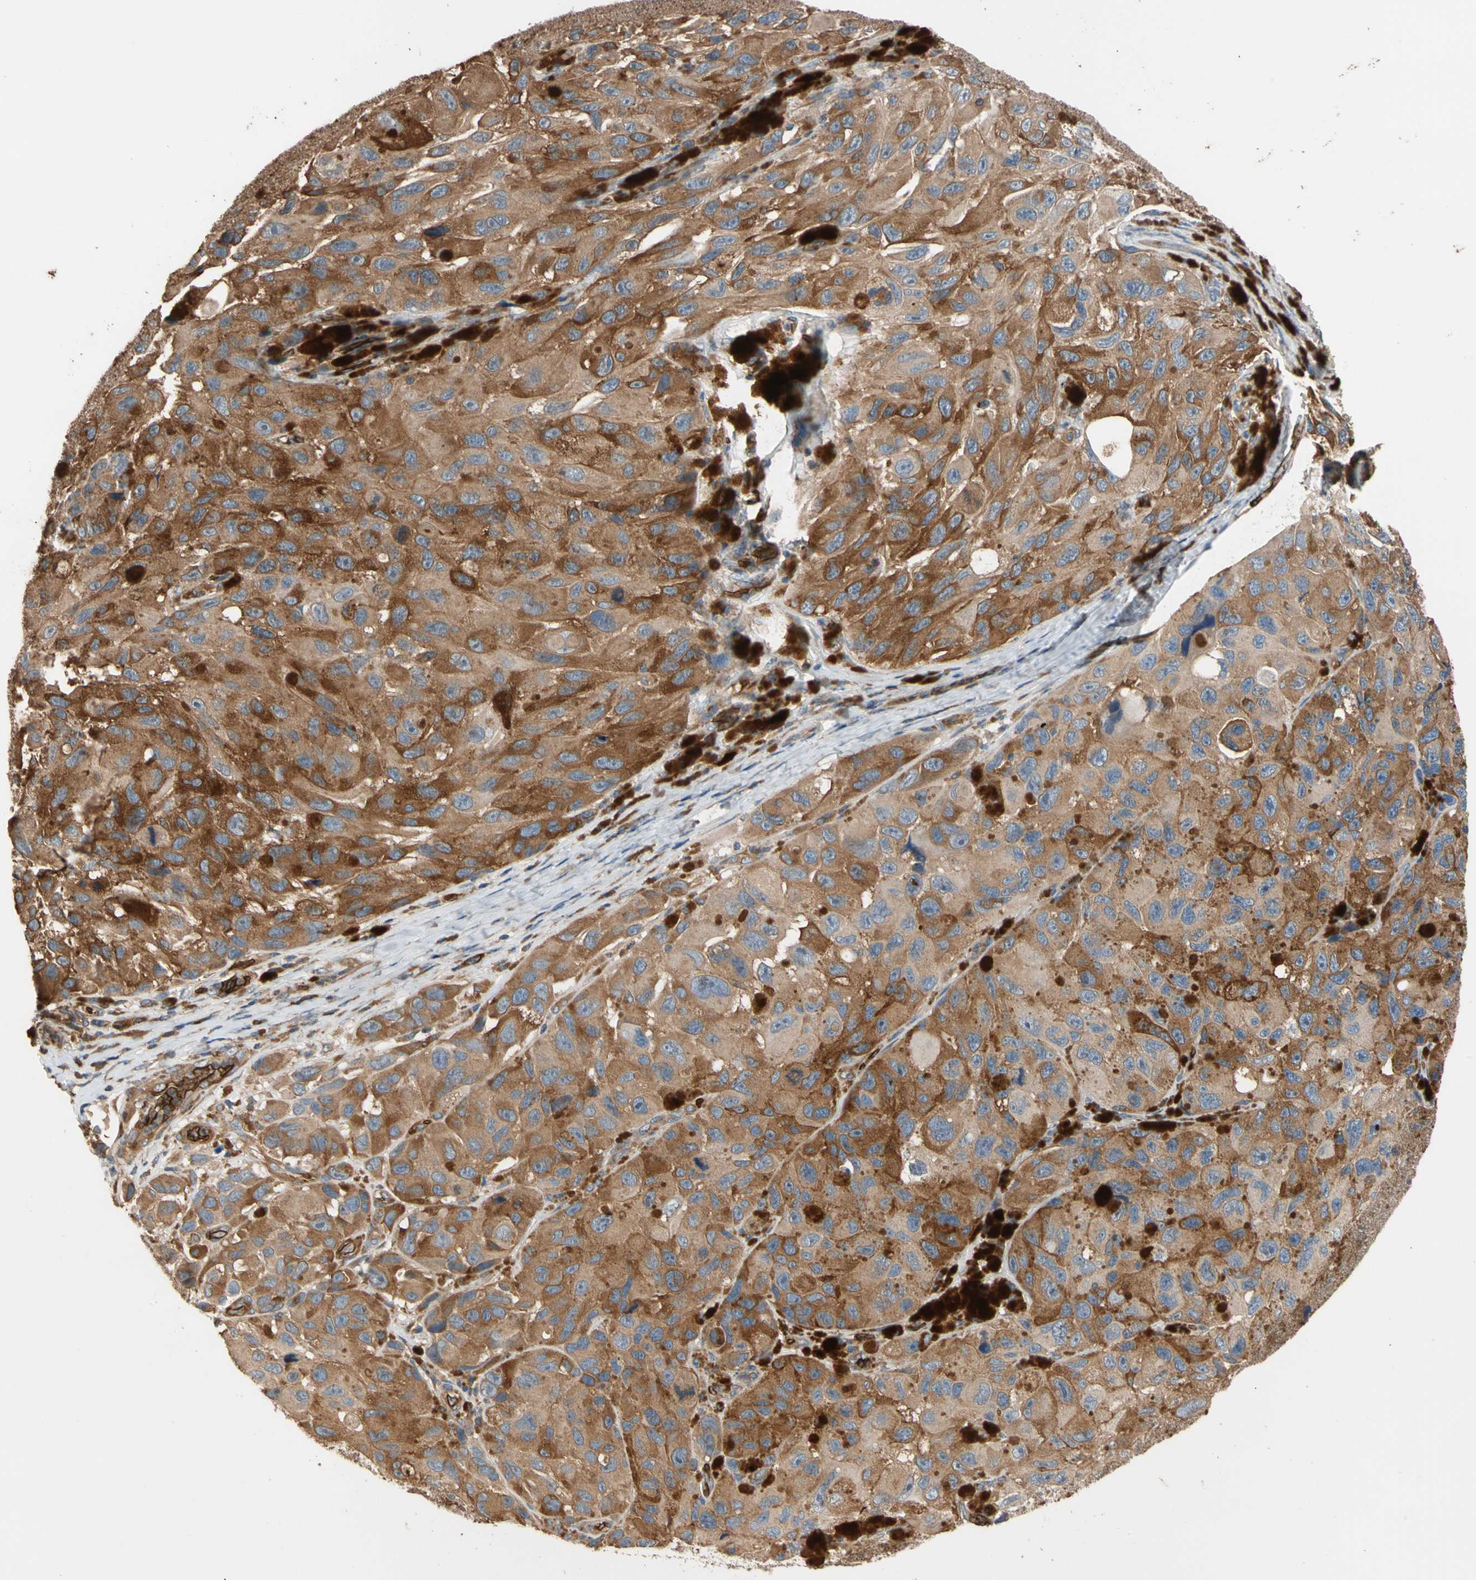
{"staining": {"intensity": "strong", "quantity": "25%-75%", "location": "cytoplasmic/membranous"}, "tissue": "melanoma", "cell_type": "Tumor cells", "image_type": "cancer", "snomed": [{"axis": "morphology", "description": "Malignant melanoma, NOS"}, {"axis": "topography", "description": "Skin"}], "caption": "Melanoma stained with immunohistochemistry reveals strong cytoplasmic/membranous expression in approximately 25%-75% of tumor cells.", "gene": "RIOK2", "patient": {"sex": "female", "age": 73}}